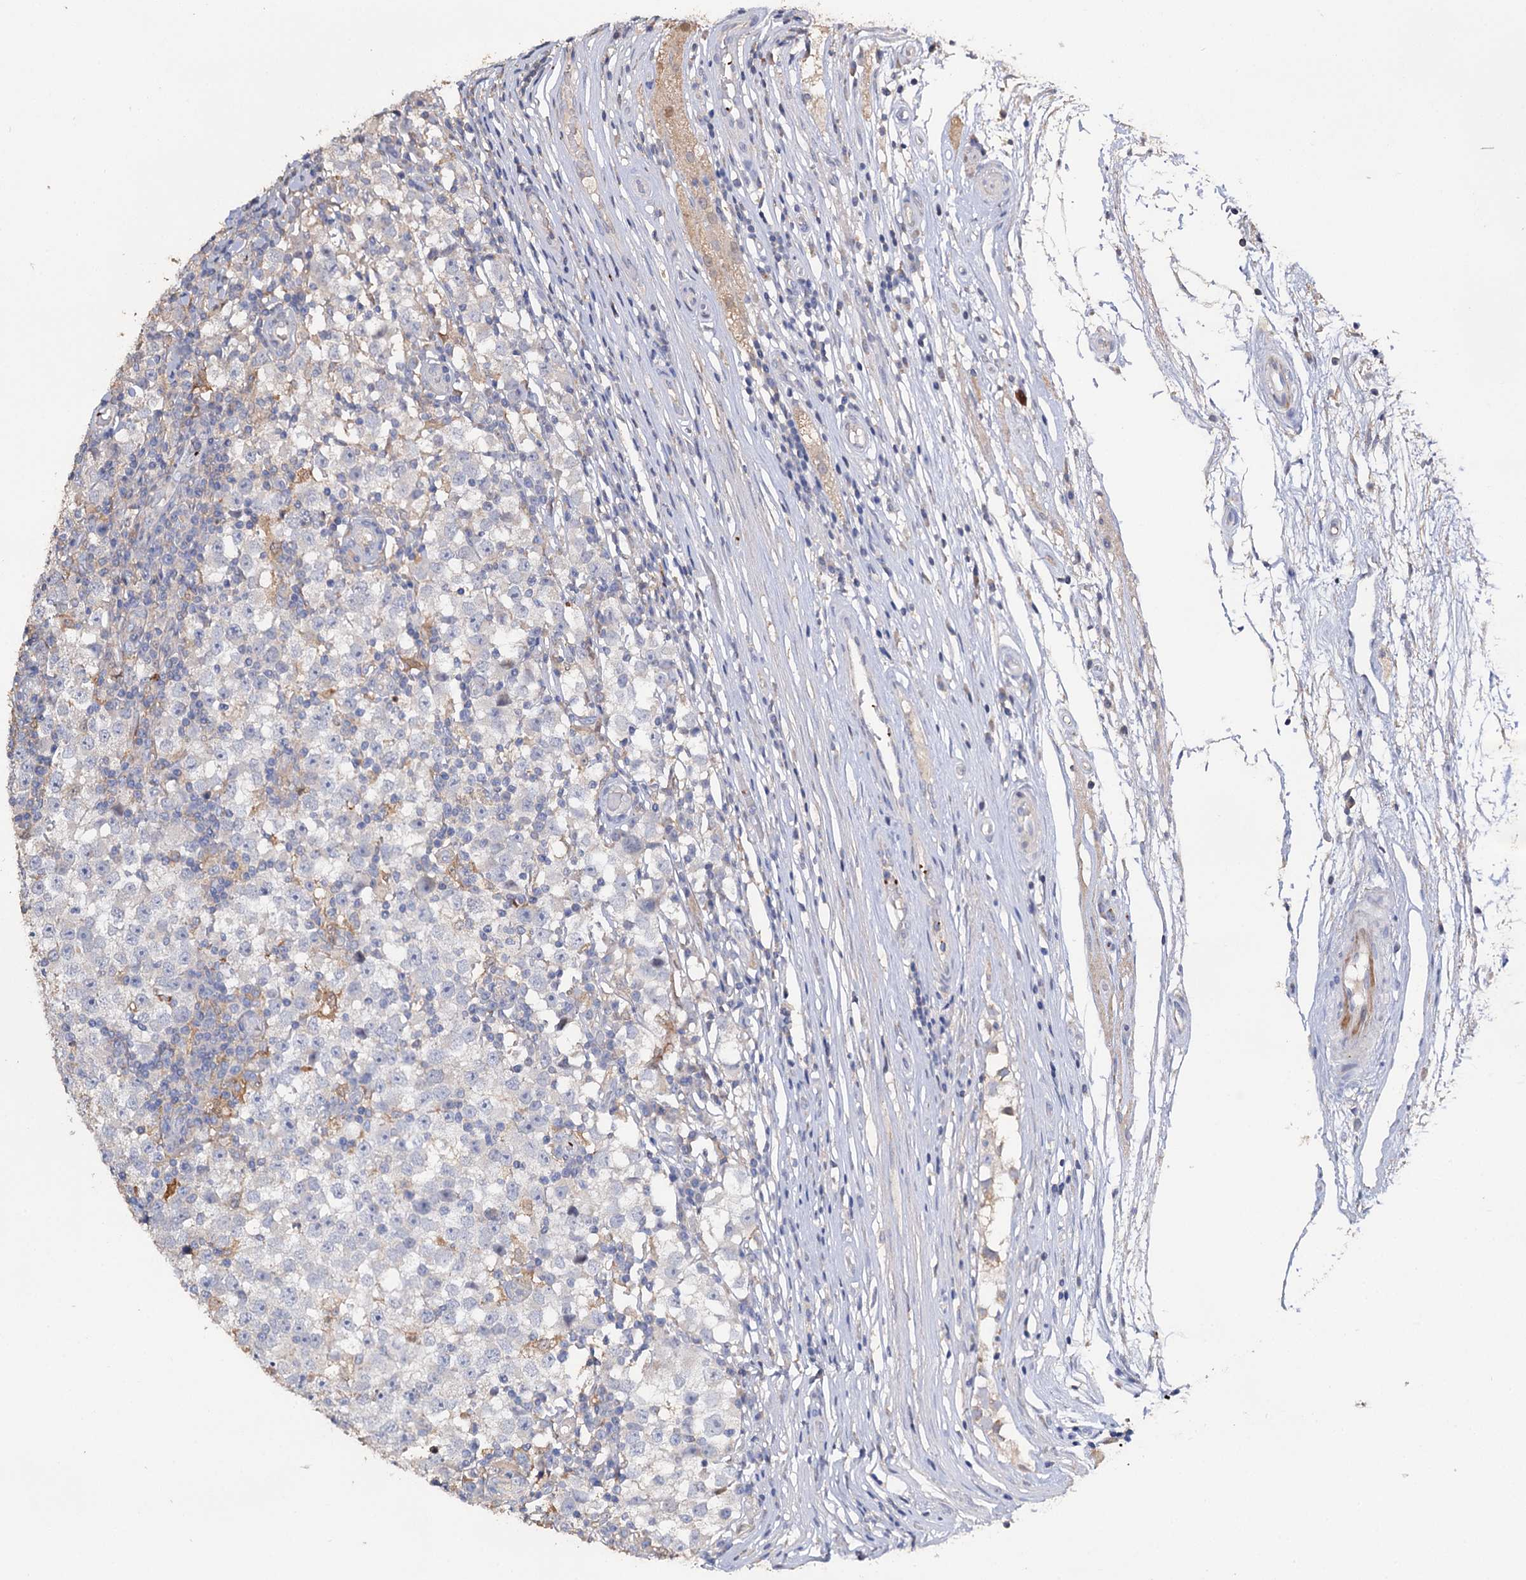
{"staining": {"intensity": "negative", "quantity": "none", "location": "none"}, "tissue": "testis cancer", "cell_type": "Tumor cells", "image_type": "cancer", "snomed": [{"axis": "morphology", "description": "Seminoma, NOS"}, {"axis": "topography", "description": "Testis"}], "caption": "An immunohistochemistry (IHC) image of seminoma (testis) is shown. There is no staining in tumor cells of seminoma (testis). Nuclei are stained in blue.", "gene": "DNAH6", "patient": {"sex": "male", "age": 65}}